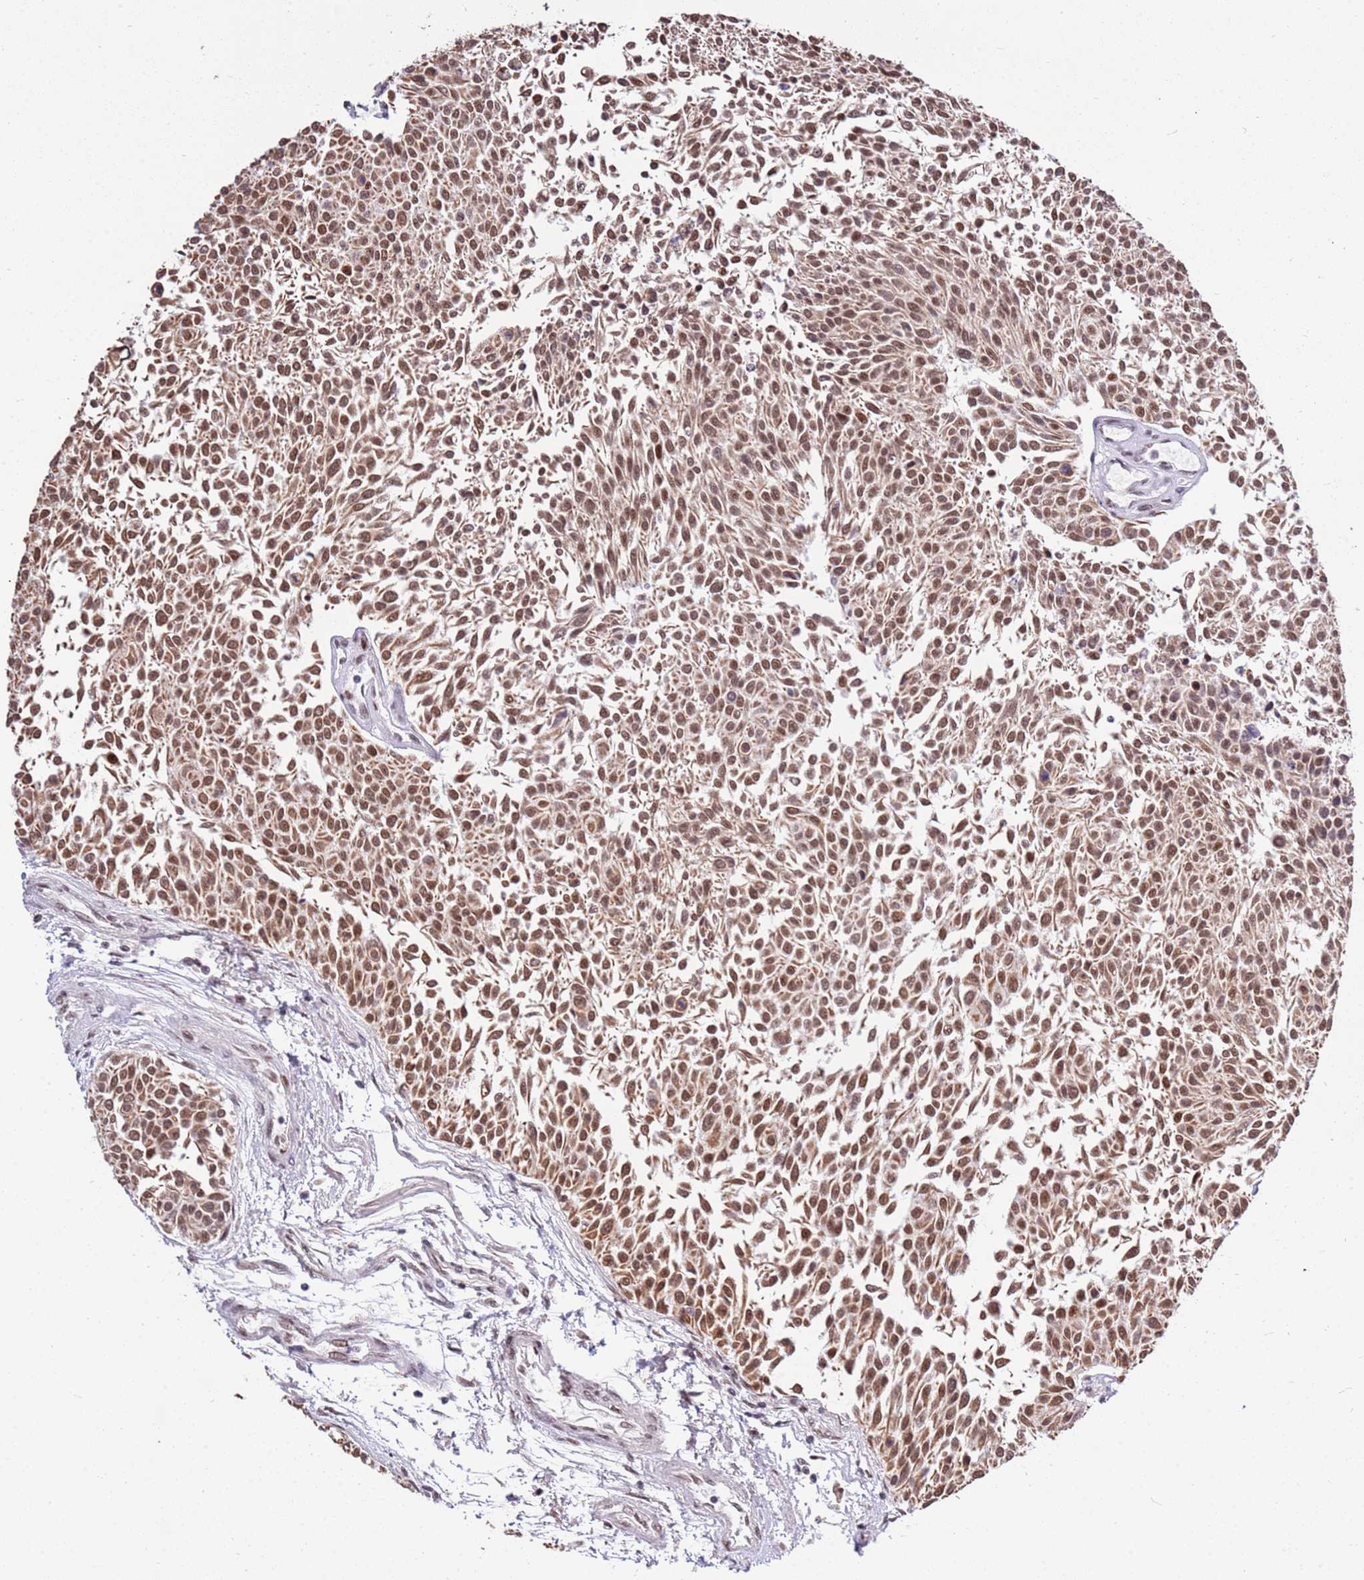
{"staining": {"intensity": "moderate", "quantity": ">75%", "location": "cytoplasmic/membranous,nuclear"}, "tissue": "urothelial cancer", "cell_type": "Tumor cells", "image_type": "cancer", "snomed": [{"axis": "morphology", "description": "Urothelial carcinoma, NOS"}, {"axis": "topography", "description": "Urinary bladder"}], "caption": "Transitional cell carcinoma stained for a protein exhibits moderate cytoplasmic/membranous and nuclear positivity in tumor cells.", "gene": "AKAP8L", "patient": {"sex": "male", "age": 55}}